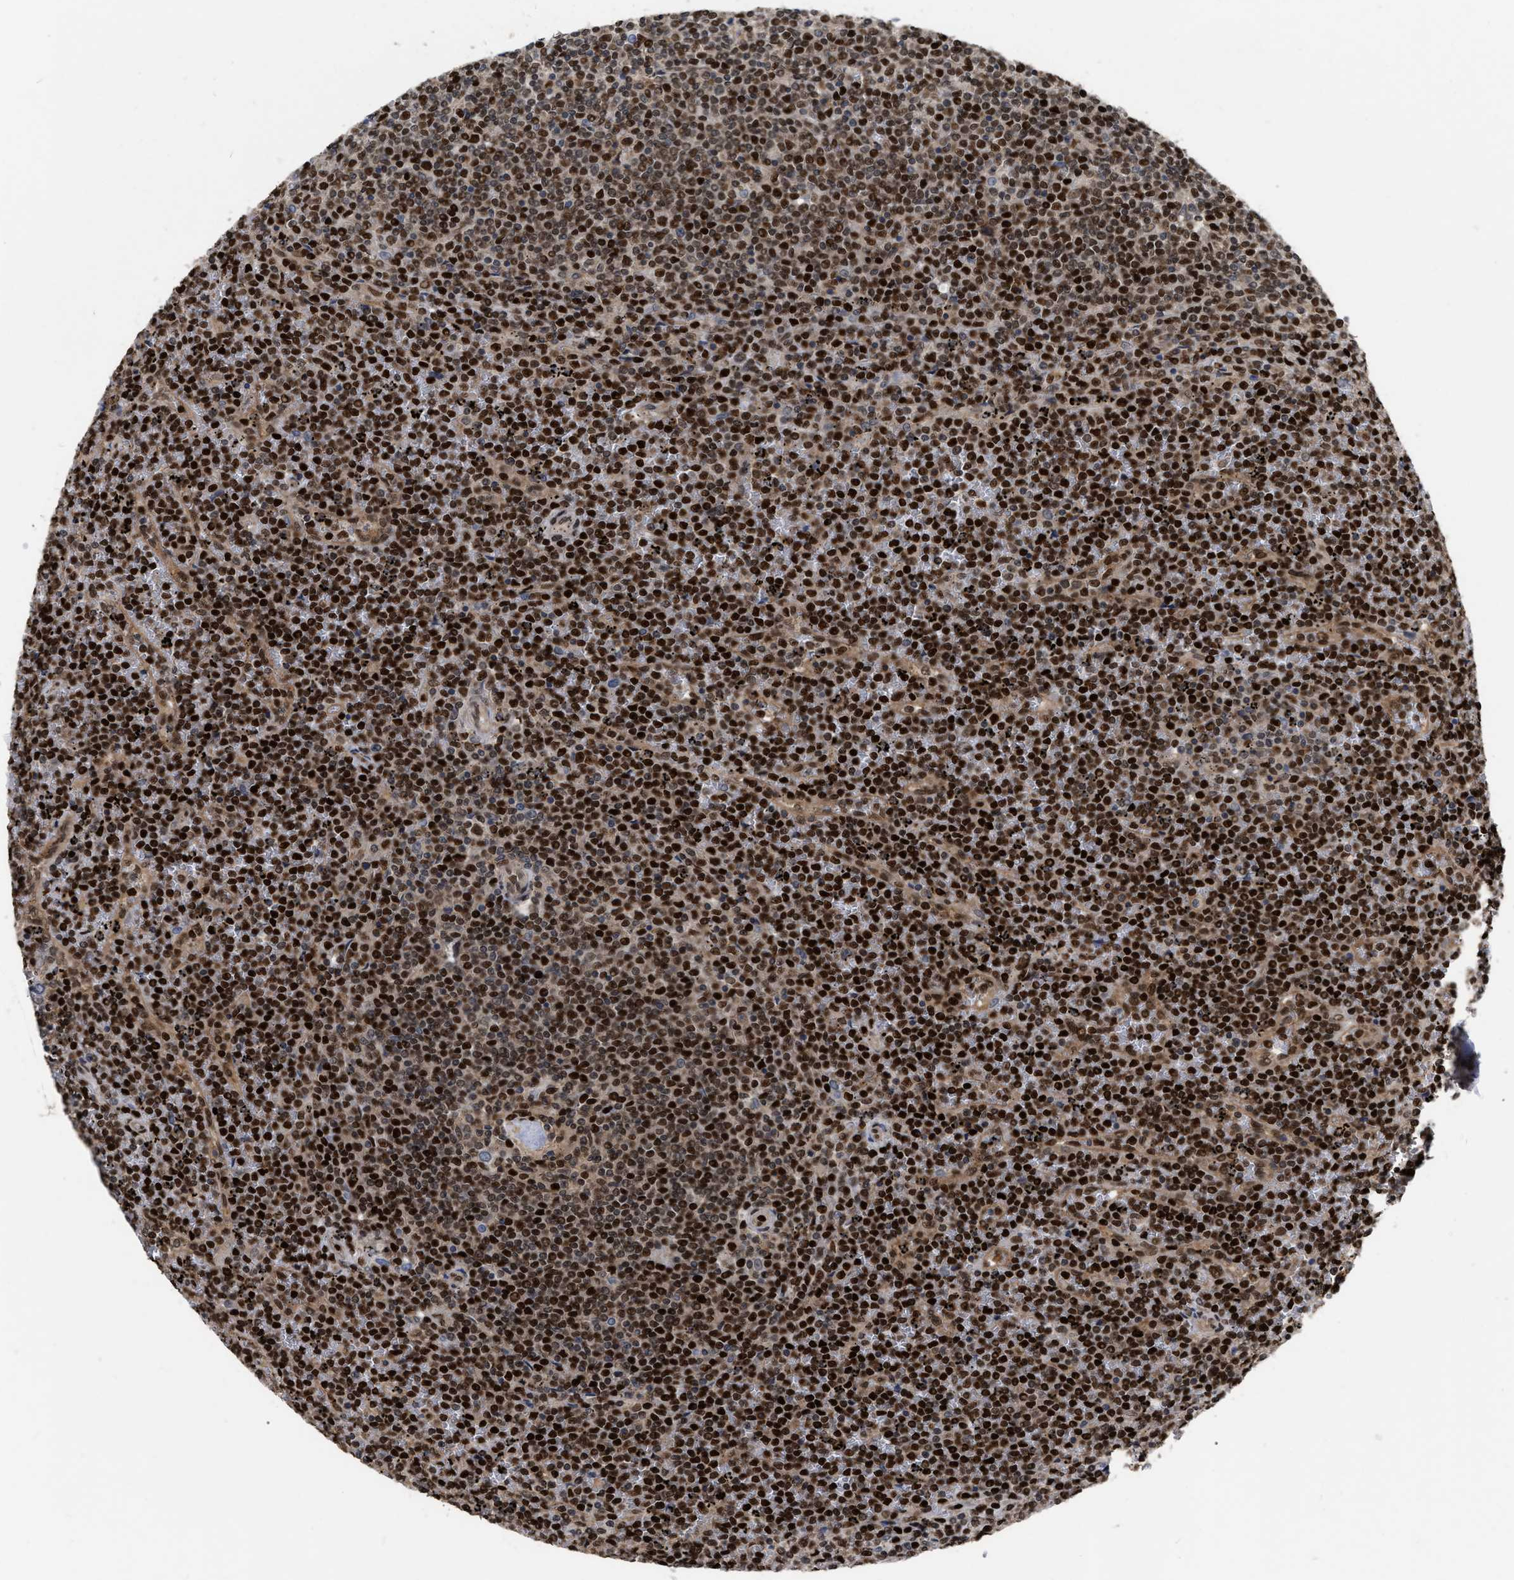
{"staining": {"intensity": "strong", "quantity": ">75%", "location": "cytoplasmic/membranous,nuclear"}, "tissue": "lymphoma", "cell_type": "Tumor cells", "image_type": "cancer", "snomed": [{"axis": "morphology", "description": "Malignant lymphoma, non-Hodgkin's type, Low grade"}, {"axis": "topography", "description": "Spleen"}], "caption": "Protein staining exhibits strong cytoplasmic/membranous and nuclear expression in approximately >75% of tumor cells in low-grade malignant lymphoma, non-Hodgkin's type.", "gene": "MDM4", "patient": {"sex": "female", "age": 19}}